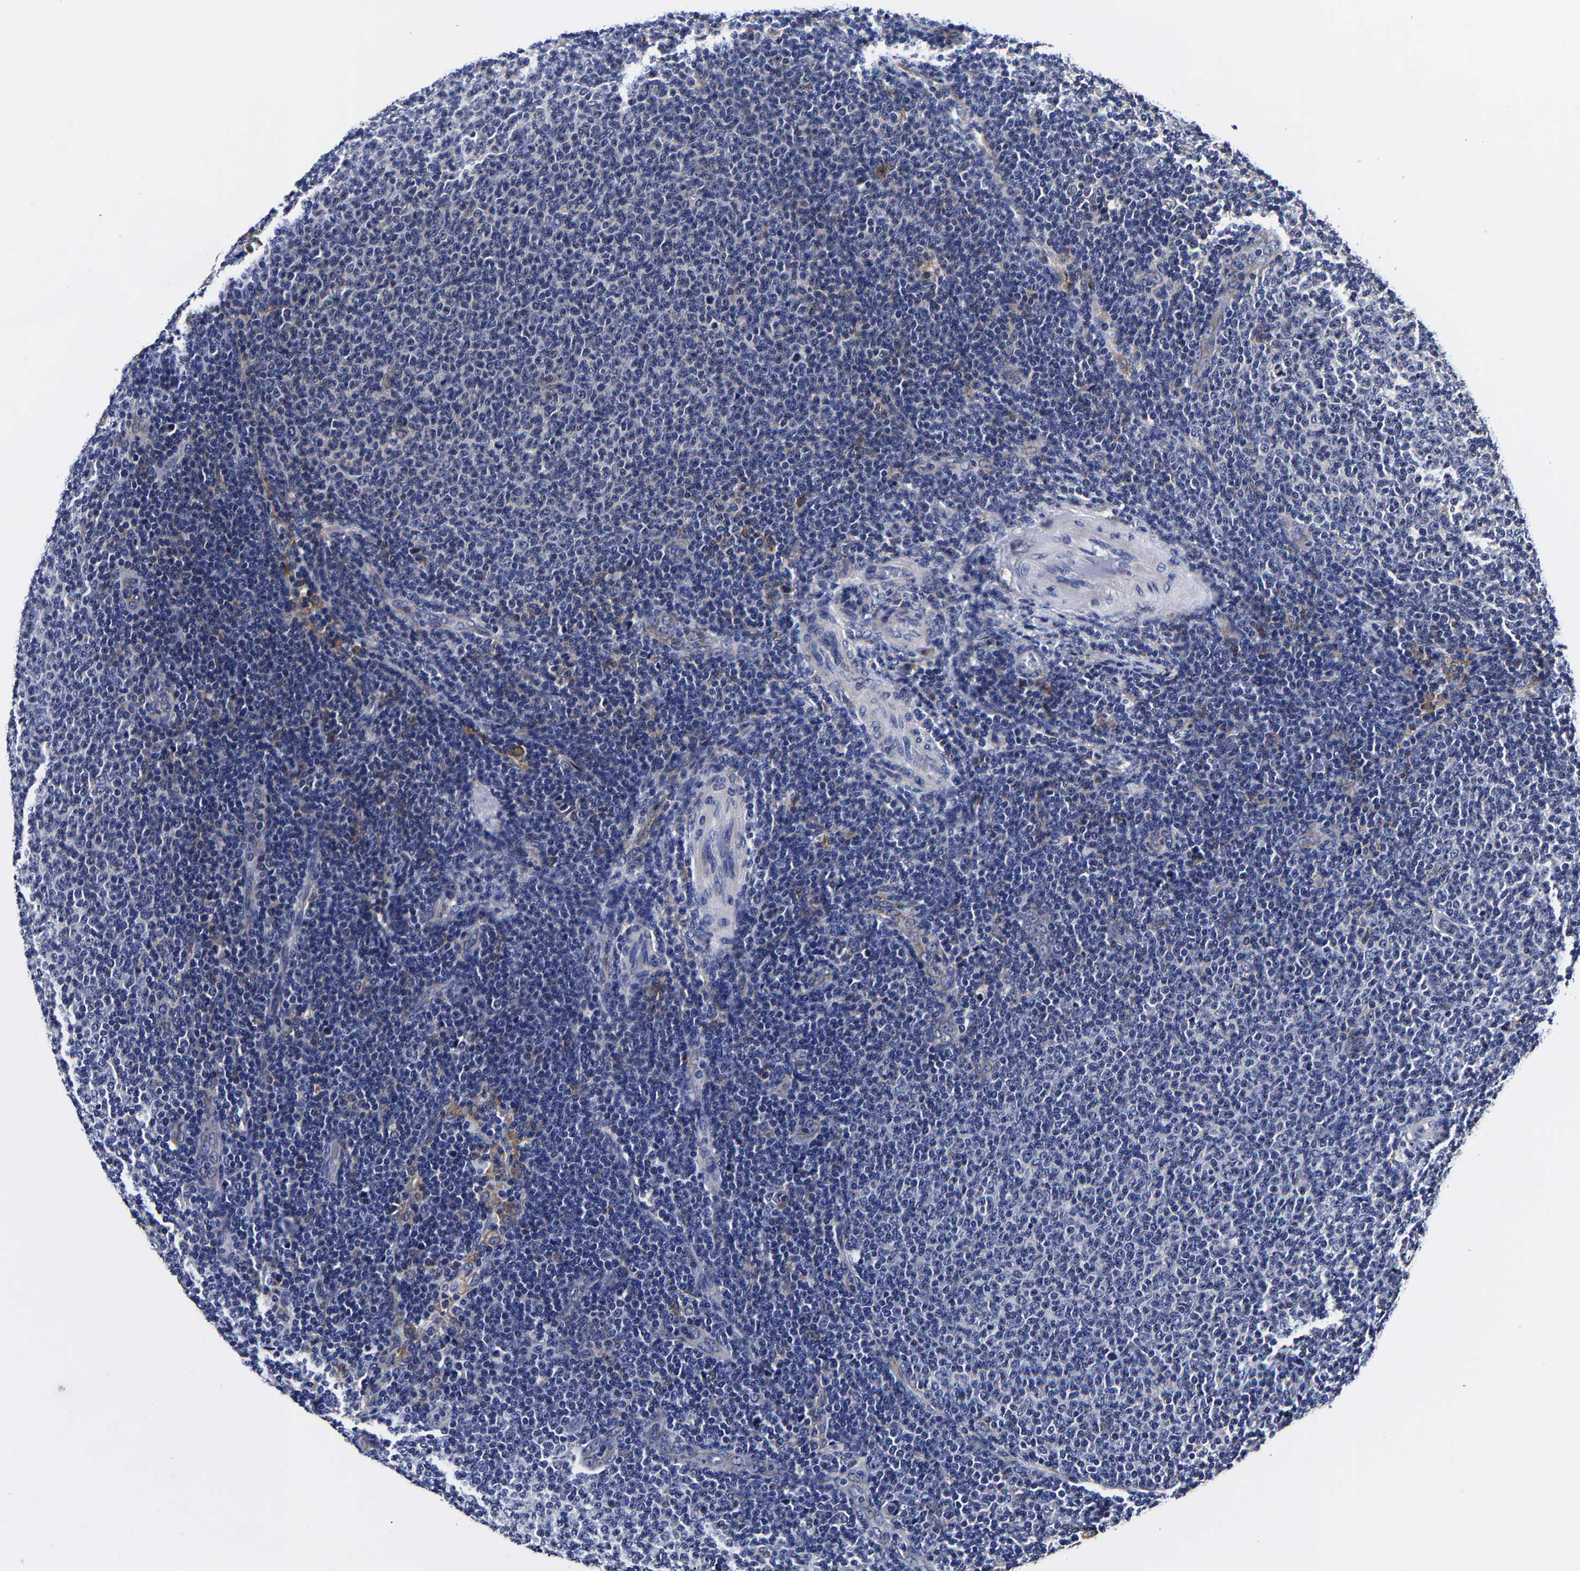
{"staining": {"intensity": "negative", "quantity": "none", "location": "none"}, "tissue": "lymphoma", "cell_type": "Tumor cells", "image_type": "cancer", "snomed": [{"axis": "morphology", "description": "Malignant lymphoma, non-Hodgkin's type, Low grade"}, {"axis": "topography", "description": "Lymph node"}], "caption": "Human low-grade malignant lymphoma, non-Hodgkin's type stained for a protein using IHC displays no expression in tumor cells.", "gene": "AASS", "patient": {"sex": "male", "age": 66}}